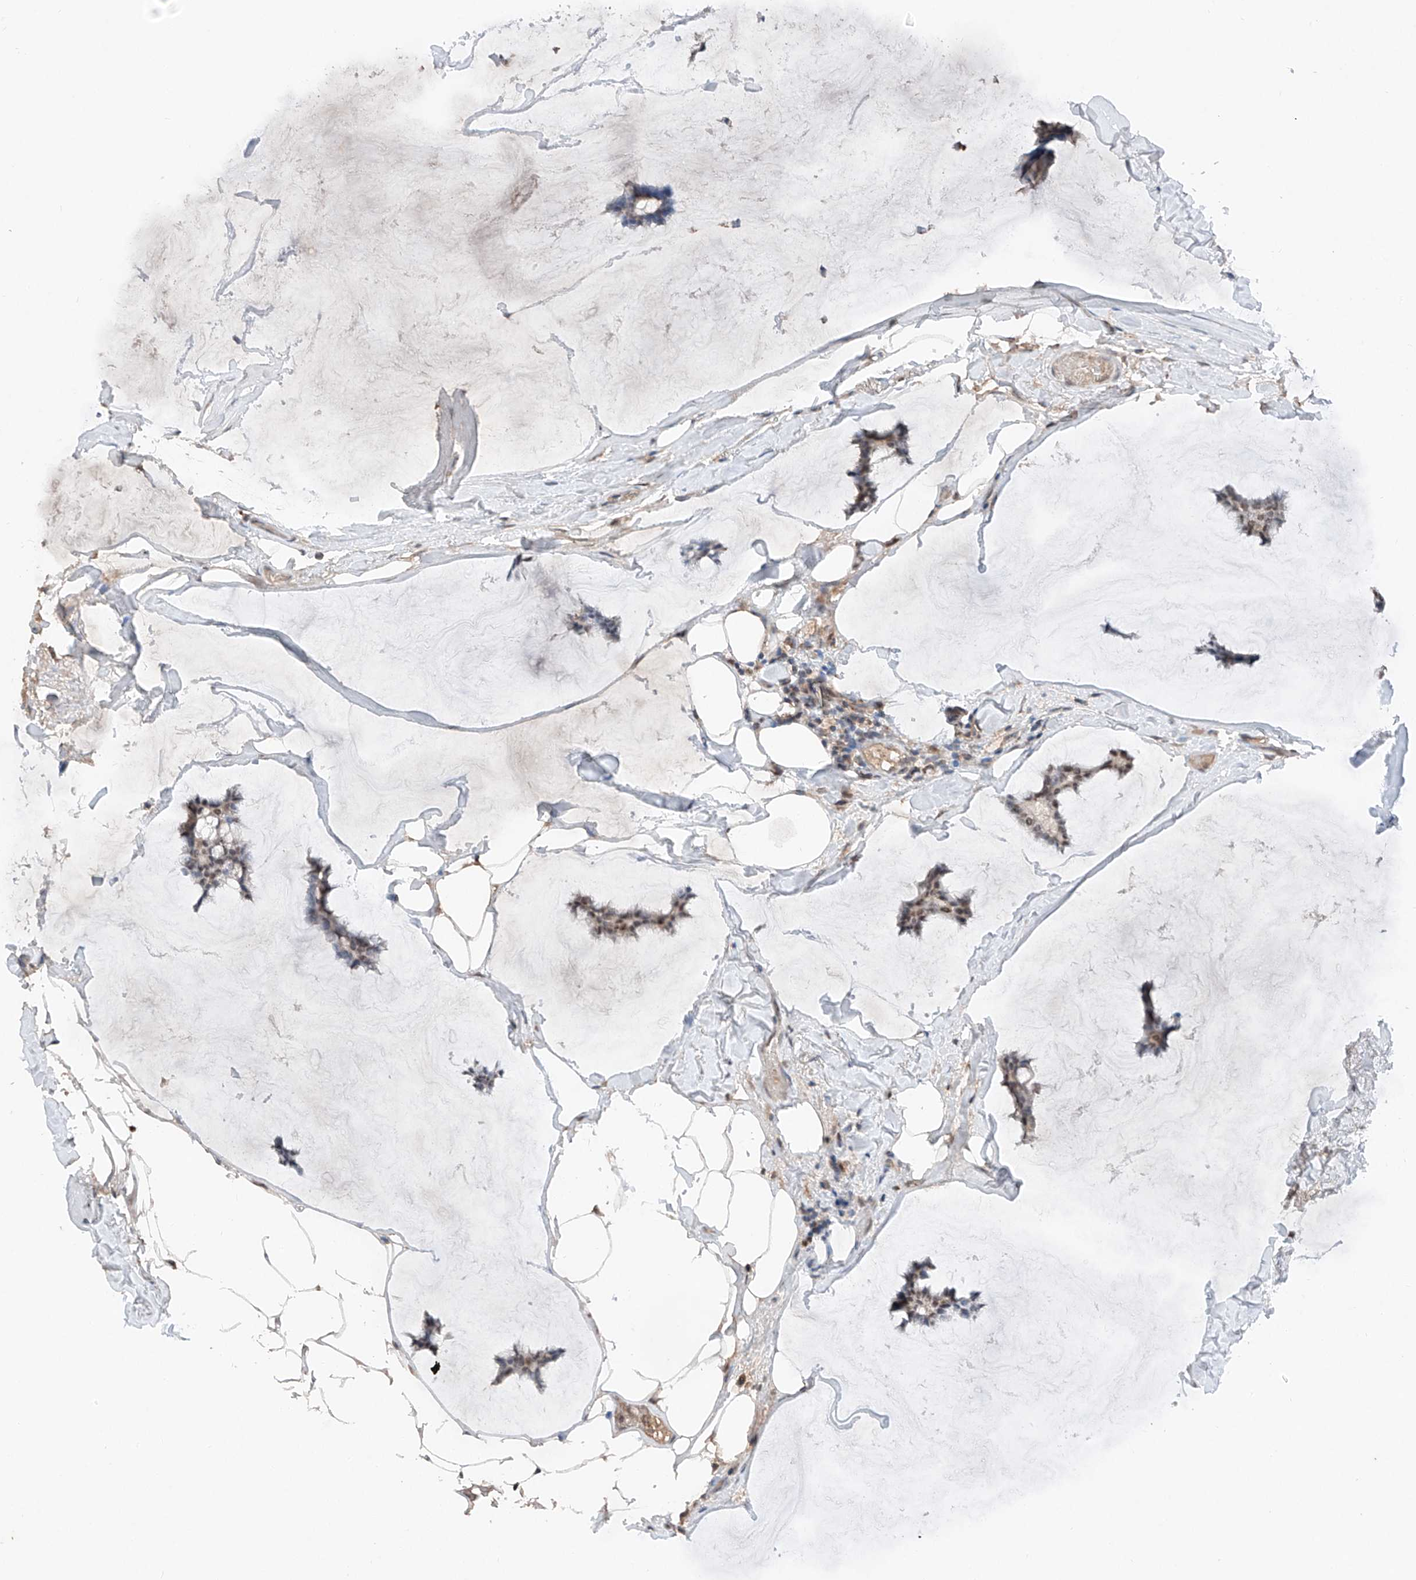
{"staining": {"intensity": "weak", "quantity": "25%-75%", "location": "nuclear"}, "tissue": "breast cancer", "cell_type": "Tumor cells", "image_type": "cancer", "snomed": [{"axis": "morphology", "description": "Duct carcinoma"}, {"axis": "topography", "description": "Breast"}], "caption": "A brown stain labels weak nuclear staining of a protein in human breast cancer tumor cells. (Brightfield microscopy of DAB IHC at high magnification).", "gene": "TBX4", "patient": {"sex": "female", "age": 93}}